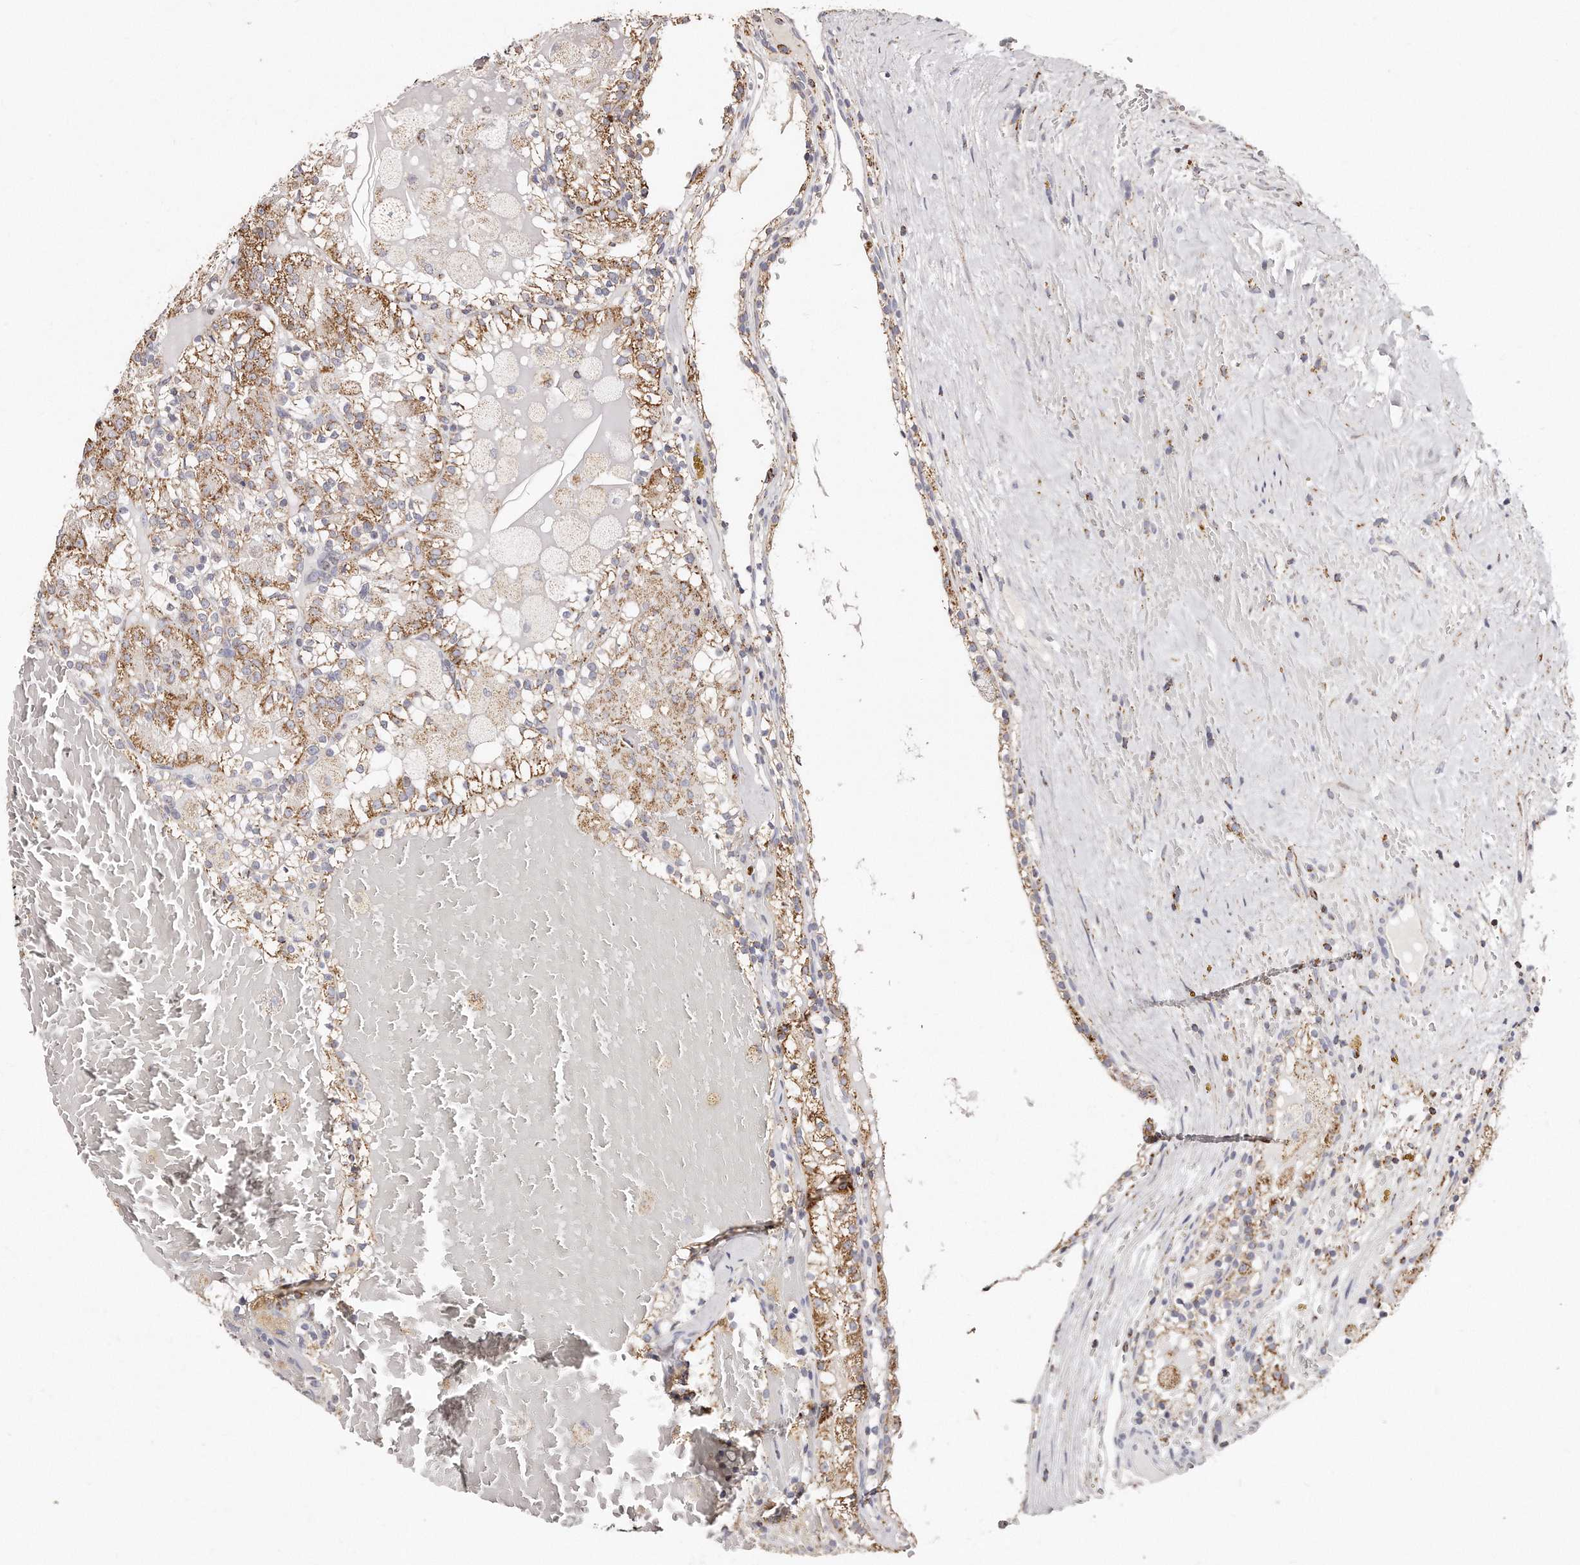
{"staining": {"intensity": "moderate", "quantity": ">75%", "location": "cytoplasmic/membranous"}, "tissue": "renal cancer", "cell_type": "Tumor cells", "image_type": "cancer", "snomed": [{"axis": "morphology", "description": "Adenocarcinoma, NOS"}, {"axis": "topography", "description": "Kidney"}], "caption": "About >75% of tumor cells in adenocarcinoma (renal) display moderate cytoplasmic/membranous protein staining as visualized by brown immunohistochemical staining.", "gene": "RTKN", "patient": {"sex": "female", "age": 56}}